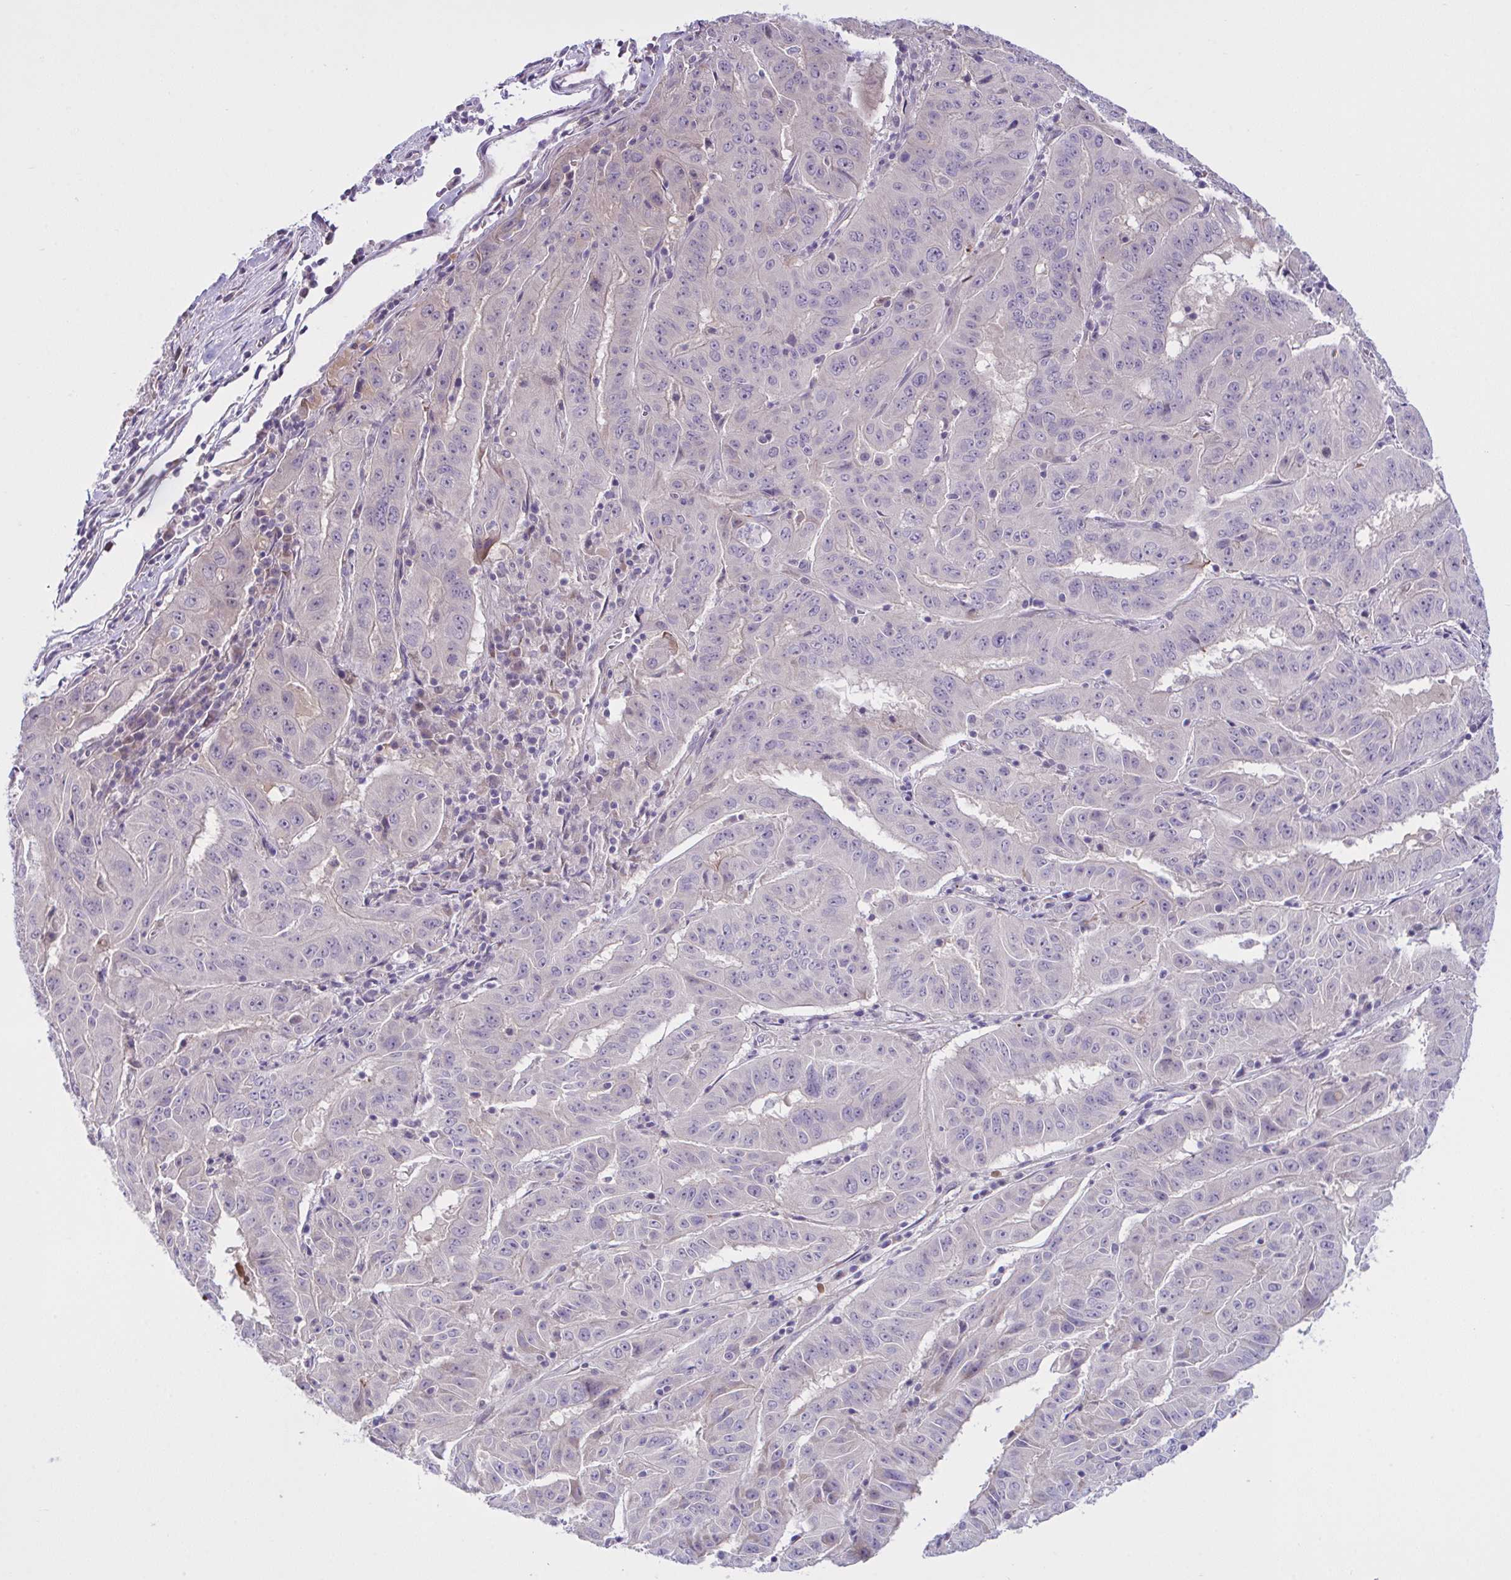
{"staining": {"intensity": "negative", "quantity": "none", "location": "none"}, "tissue": "pancreatic cancer", "cell_type": "Tumor cells", "image_type": "cancer", "snomed": [{"axis": "morphology", "description": "Adenocarcinoma, NOS"}, {"axis": "topography", "description": "Pancreas"}], "caption": "Pancreatic cancer stained for a protein using immunohistochemistry (IHC) reveals no staining tumor cells.", "gene": "SYNPO2L", "patient": {"sex": "male", "age": 63}}